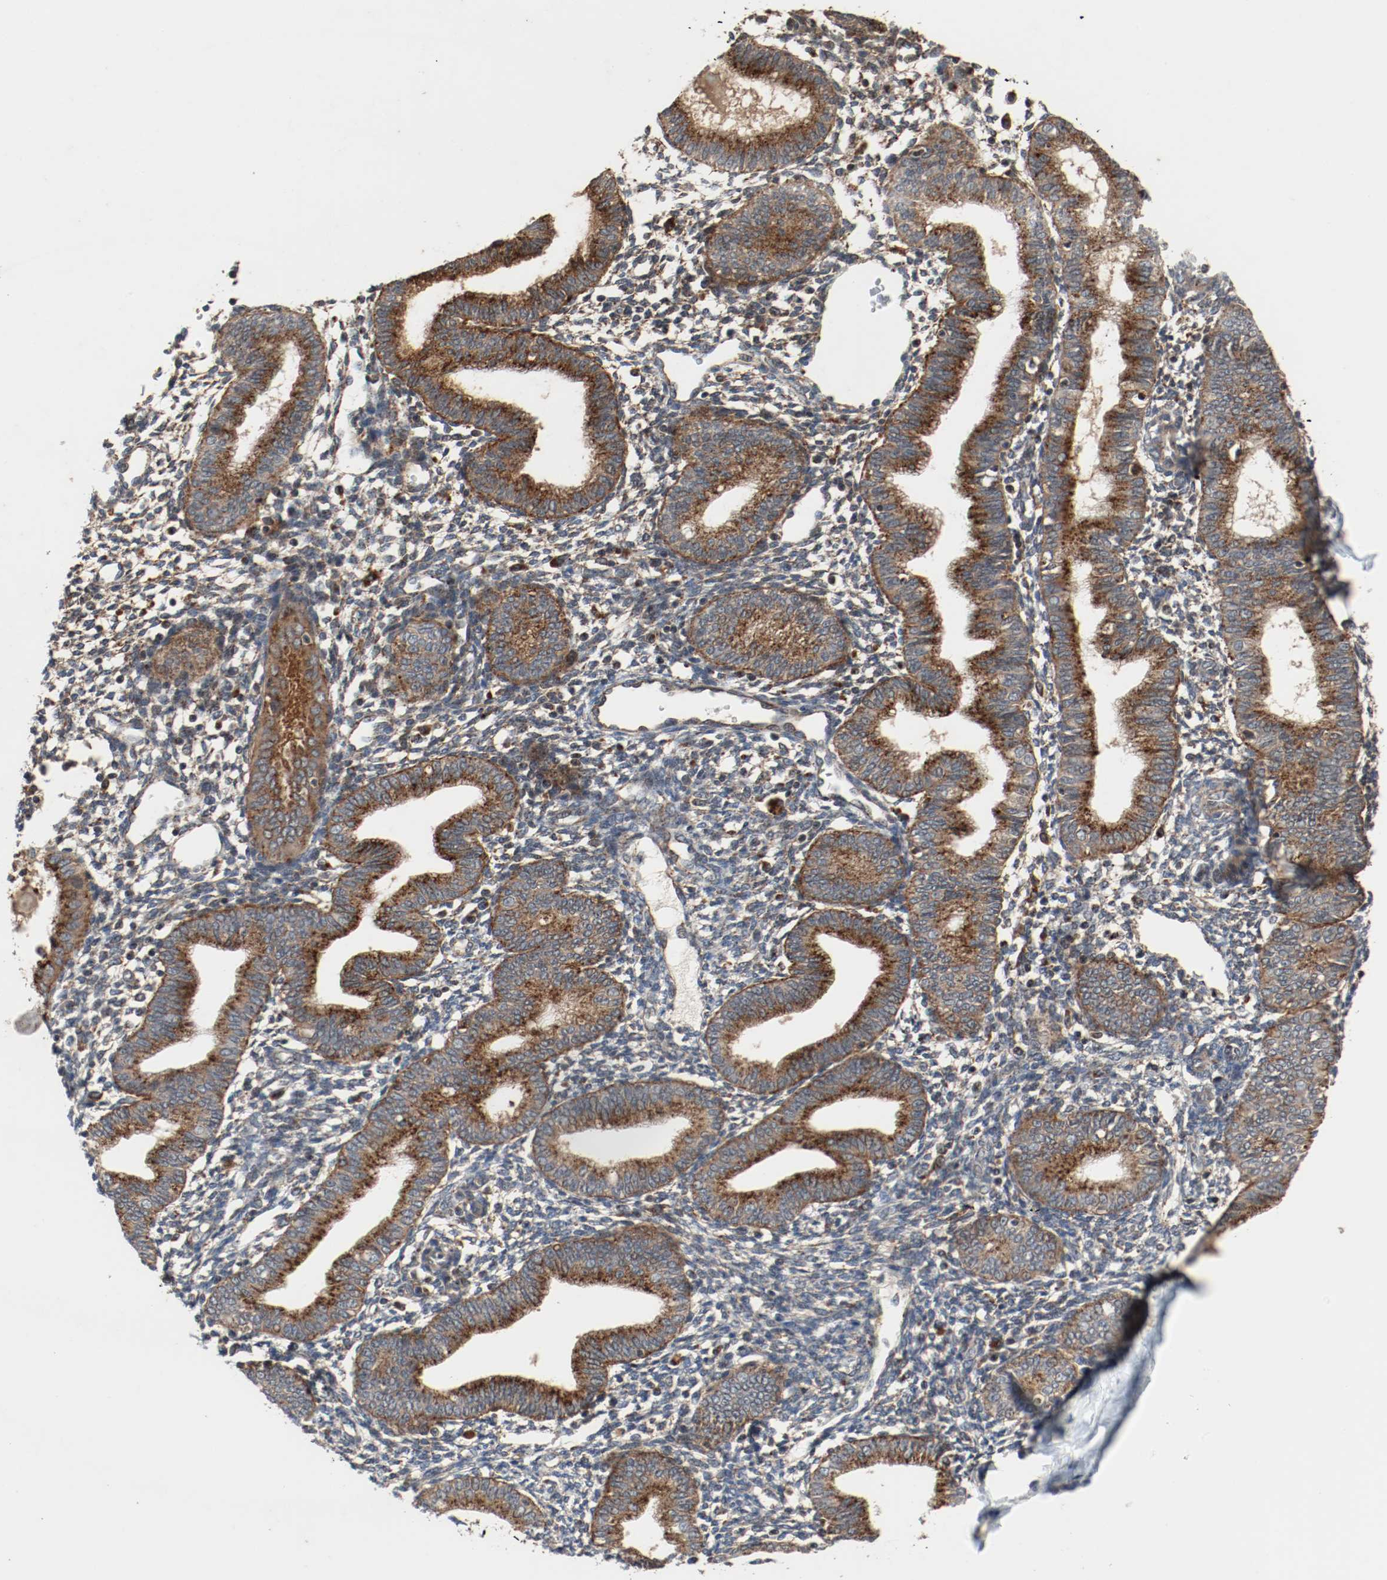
{"staining": {"intensity": "weak", "quantity": ">75%", "location": "cytoplasmic/membranous"}, "tissue": "endometrium", "cell_type": "Cells in endometrial stroma", "image_type": "normal", "snomed": [{"axis": "morphology", "description": "Normal tissue, NOS"}, {"axis": "topography", "description": "Endometrium"}], "caption": "A high-resolution histopathology image shows immunohistochemistry staining of unremarkable endometrium, which shows weak cytoplasmic/membranous staining in approximately >75% of cells in endometrial stroma.", "gene": "LAMP2", "patient": {"sex": "female", "age": 61}}